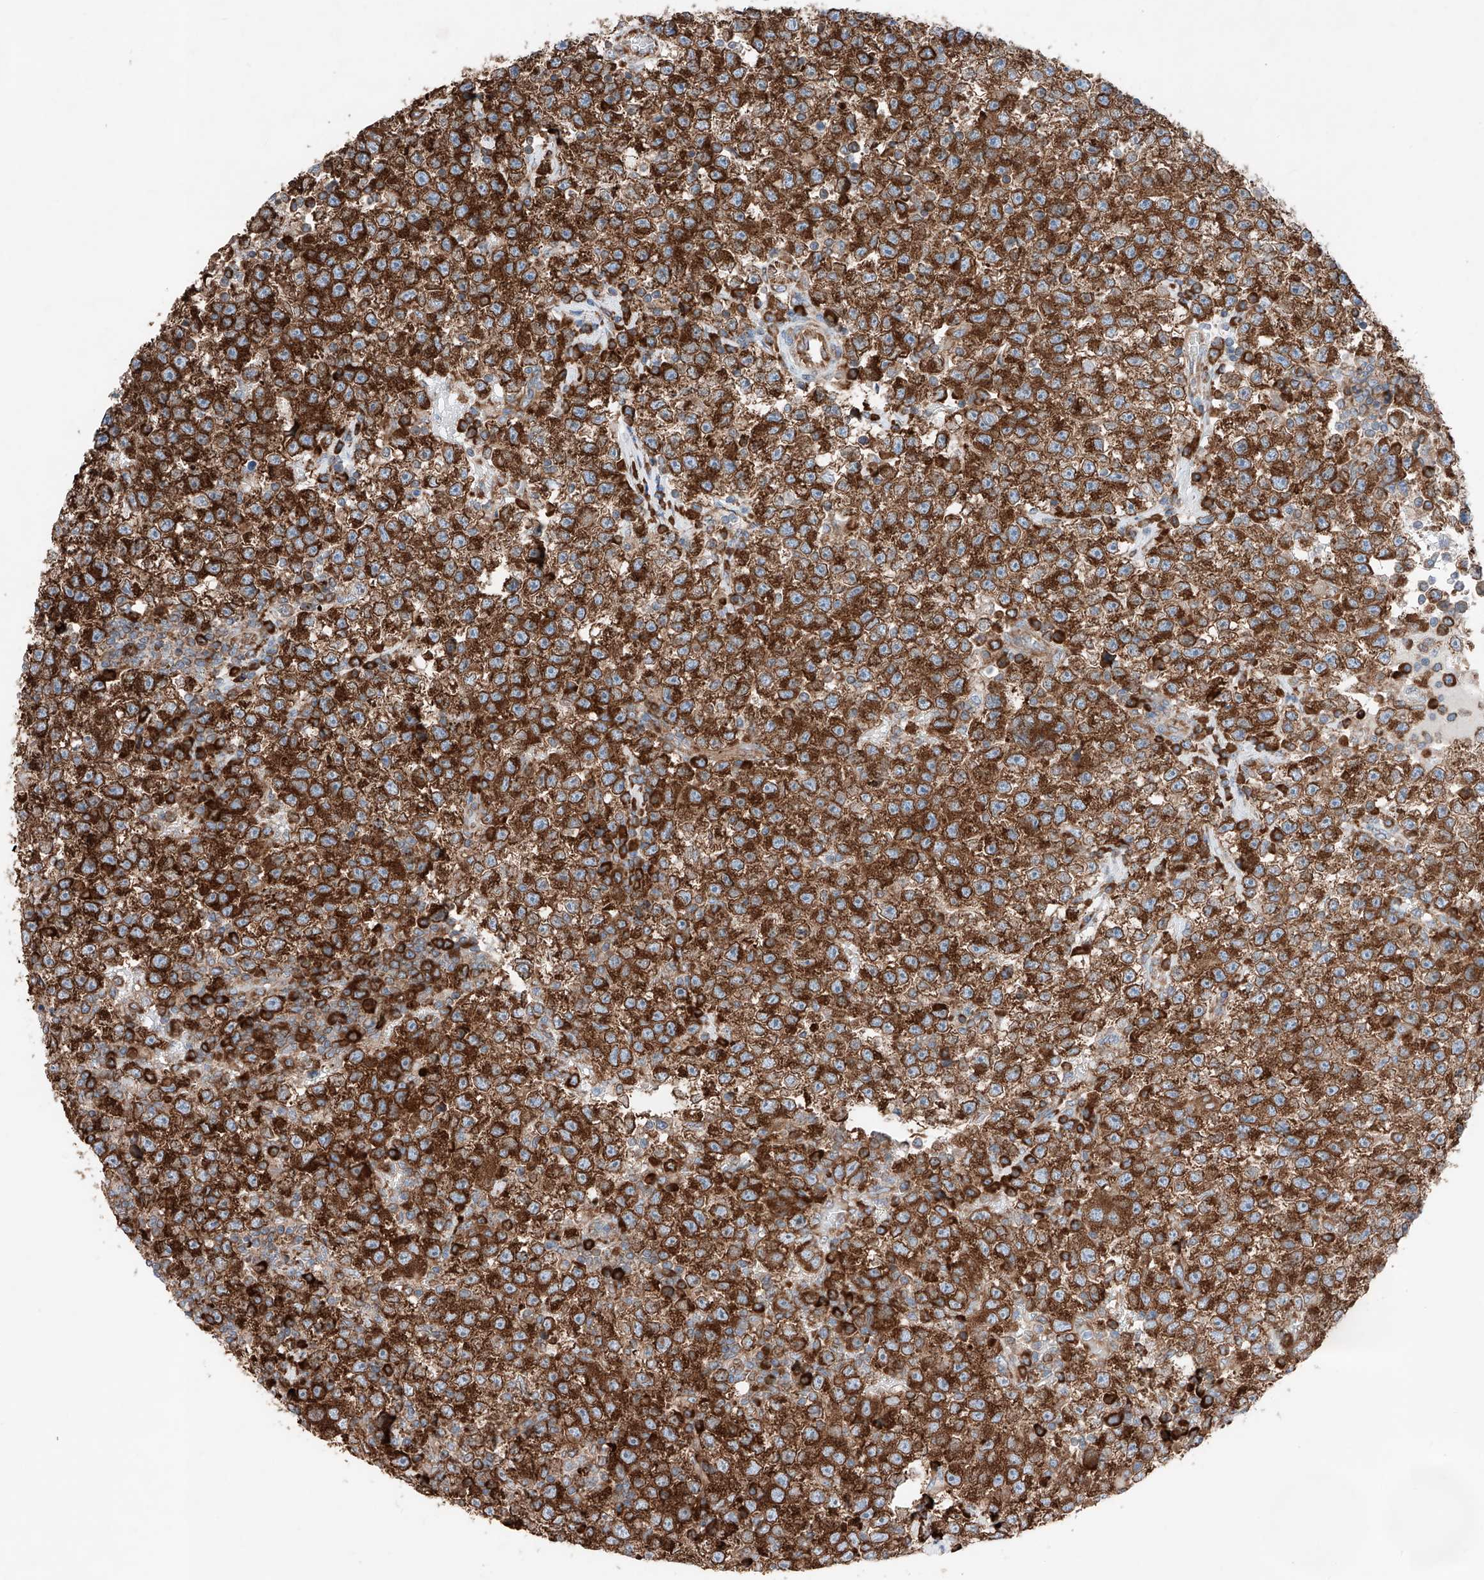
{"staining": {"intensity": "strong", "quantity": ">75%", "location": "cytoplasmic/membranous"}, "tissue": "testis cancer", "cell_type": "Tumor cells", "image_type": "cancer", "snomed": [{"axis": "morphology", "description": "Seminoma, NOS"}, {"axis": "topography", "description": "Testis"}], "caption": "This image reveals immunohistochemistry (IHC) staining of human testis seminoma, with high strong cytoplasmic/membranous positivity in approximately >75% of tumor cells.", "gene": "CRELD1", "patient": {"sex": "male", "age": 22}}